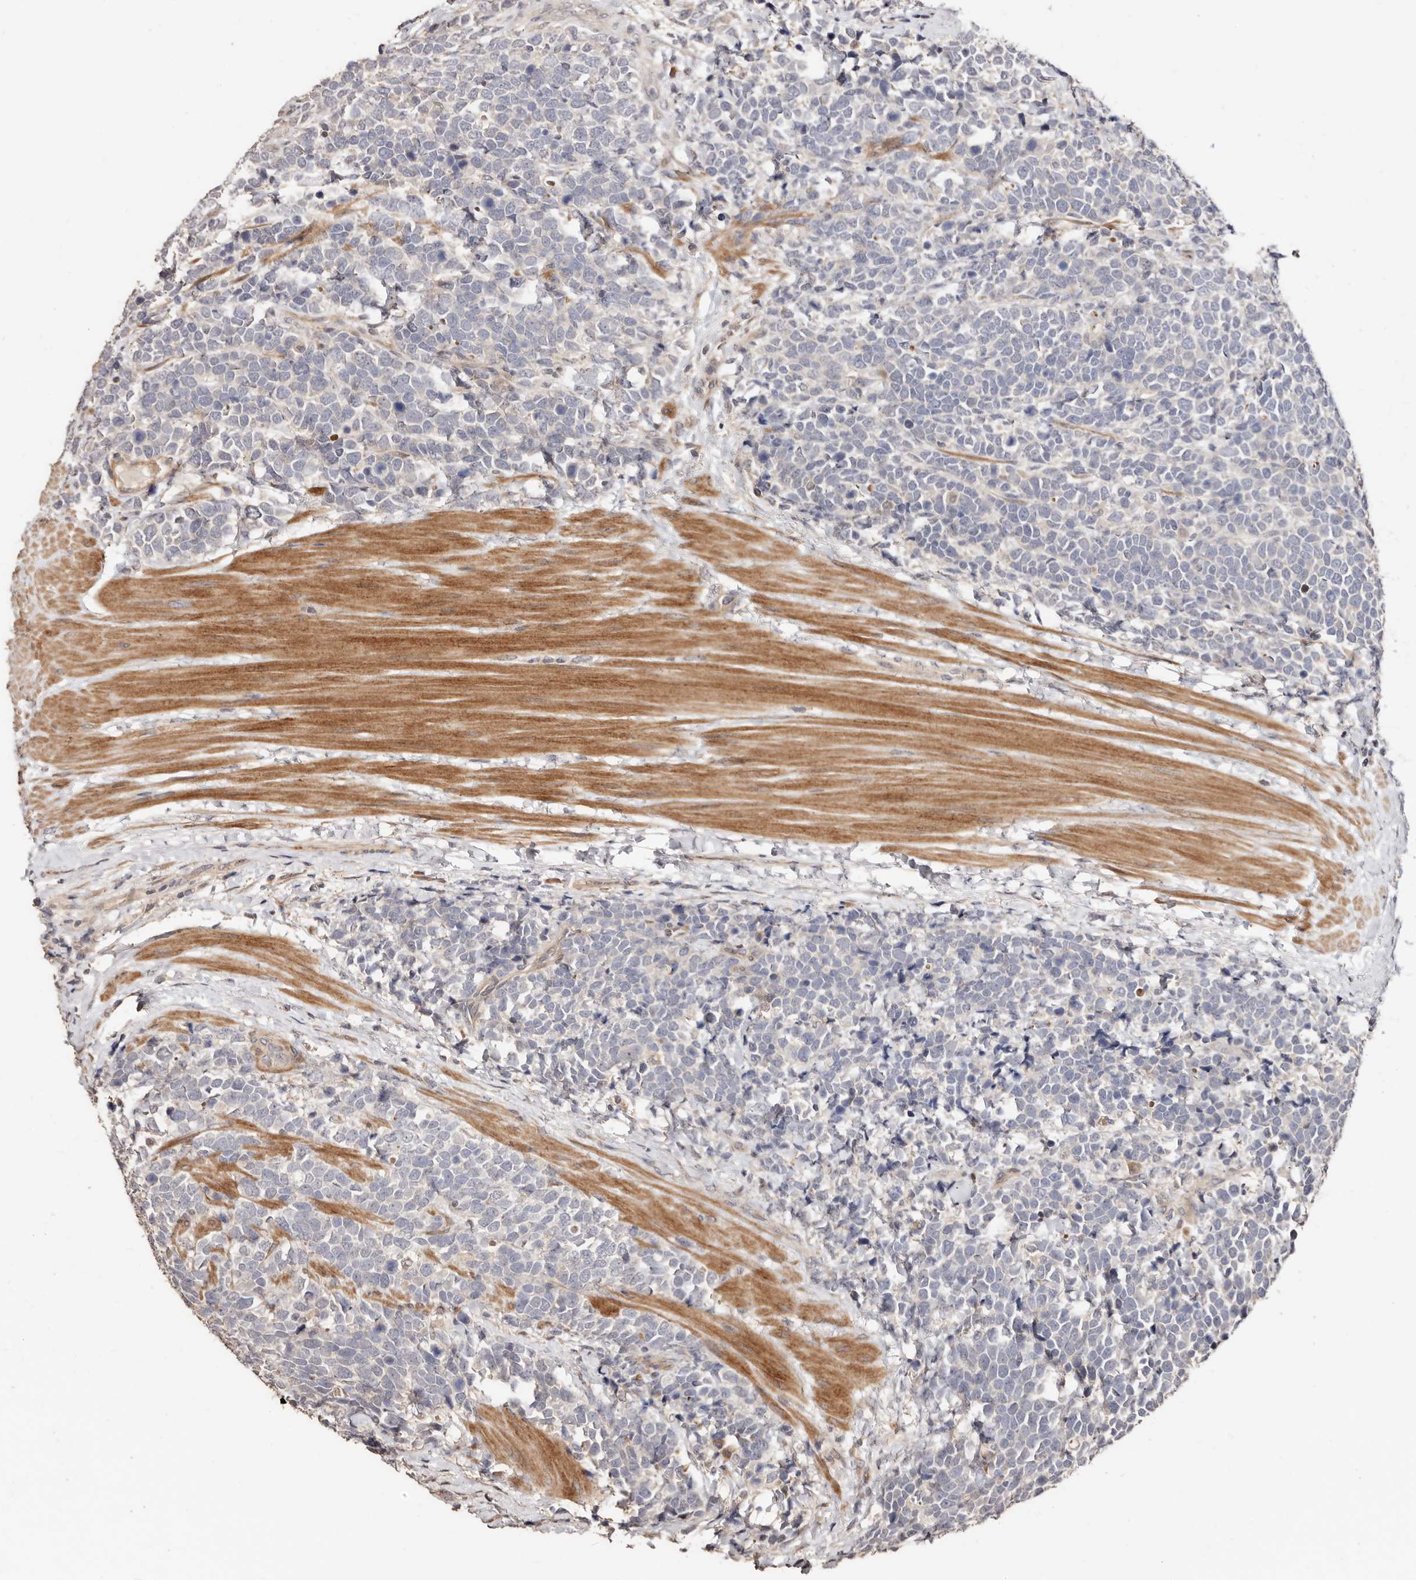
{"staining": {"intensity": "negative", "quantity": "none", "location": "none"}, "tissue": "urothelial cancer", "cell_type": "Tumor cells", "image_type": "cancer", "snomed": [{"axis": "morphology", "description": "Urothelial carcinoma, High grade"}, {"axis": "topography", "description": "Urinary bladder"}], "caption": "A micrograph of human urothelial cancer is negative for staining in tumor cells.", "gene": "APOL6", "patient": {"sex": "female", "age": 82}}